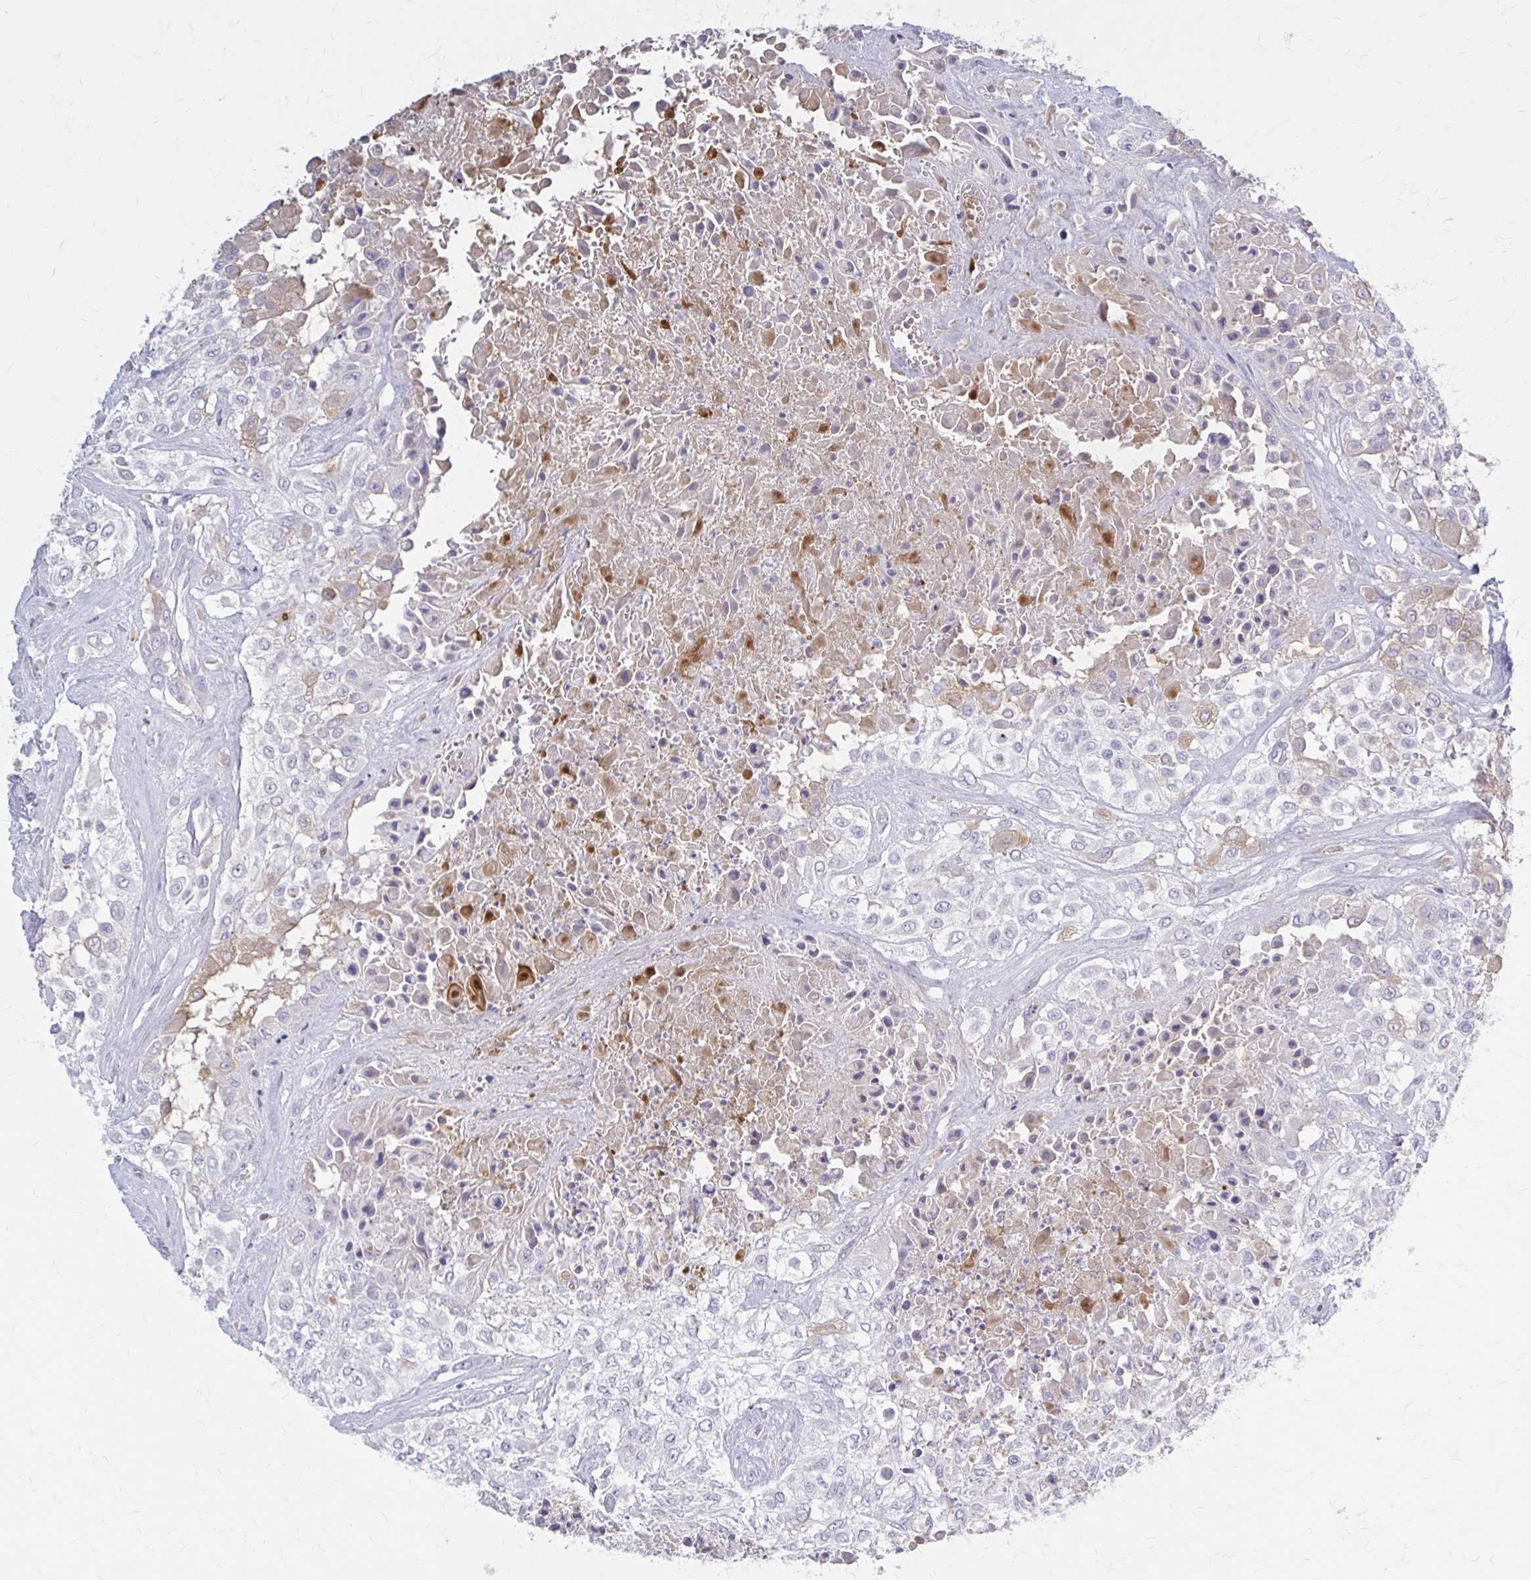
{"staining": {"intensity": "negative", "quantity": "none", "location": "none"}, "tissue": "urothelial cancer", "cell_type": "Tumor cells", "image_type": "cancer", "snomed": [{"axis": "morphology", "description": "Urothelial carcinoma, High grade"}, {"axis": "topography", "description": "Urinary bladder"}], "caption": "The micrograph exhibits no significant staining in tumor cells of urothelial cancer.", "gene": "SERPIND1", "patient": {"sex": "male", "age": 67}}